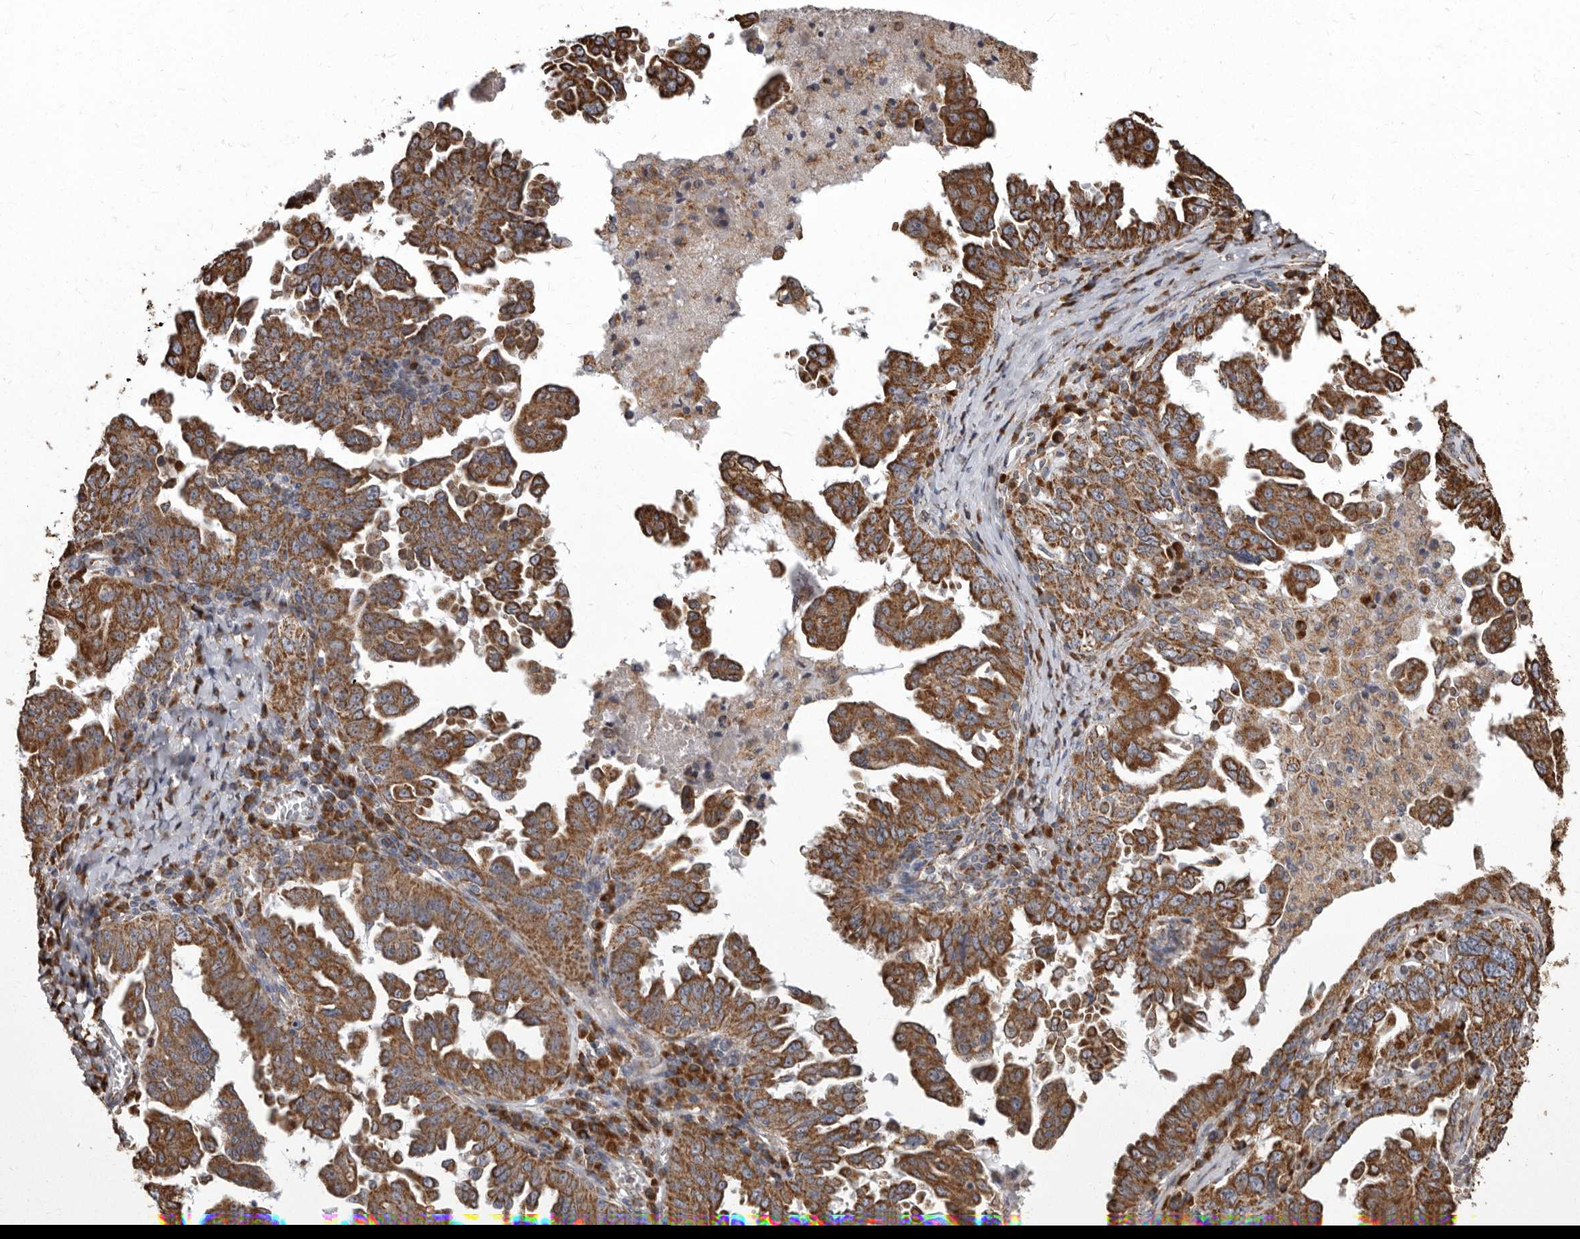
{"staining": {"intensity": "moderate", "quantity": ">75%", "location": "cytoplasmic/membranous"}, "tissue": "ovarian cancer", "cell_type": "Tumor cells", "image_type": "cancer", "snomed": [{"axis": "morphology", "description": "Carcinoma, endometroid"}, {"axis": "topography", "description": "Ovary"}], "caption": "The immunohistochemical stain shows moderate cytoplasmic/membranous staining in tumor cells of ovarian cancer (endometroid carcinoma) tissue.", "gene": "CDK5RAP3", "patient": {"sex": "female", "age": 62}}